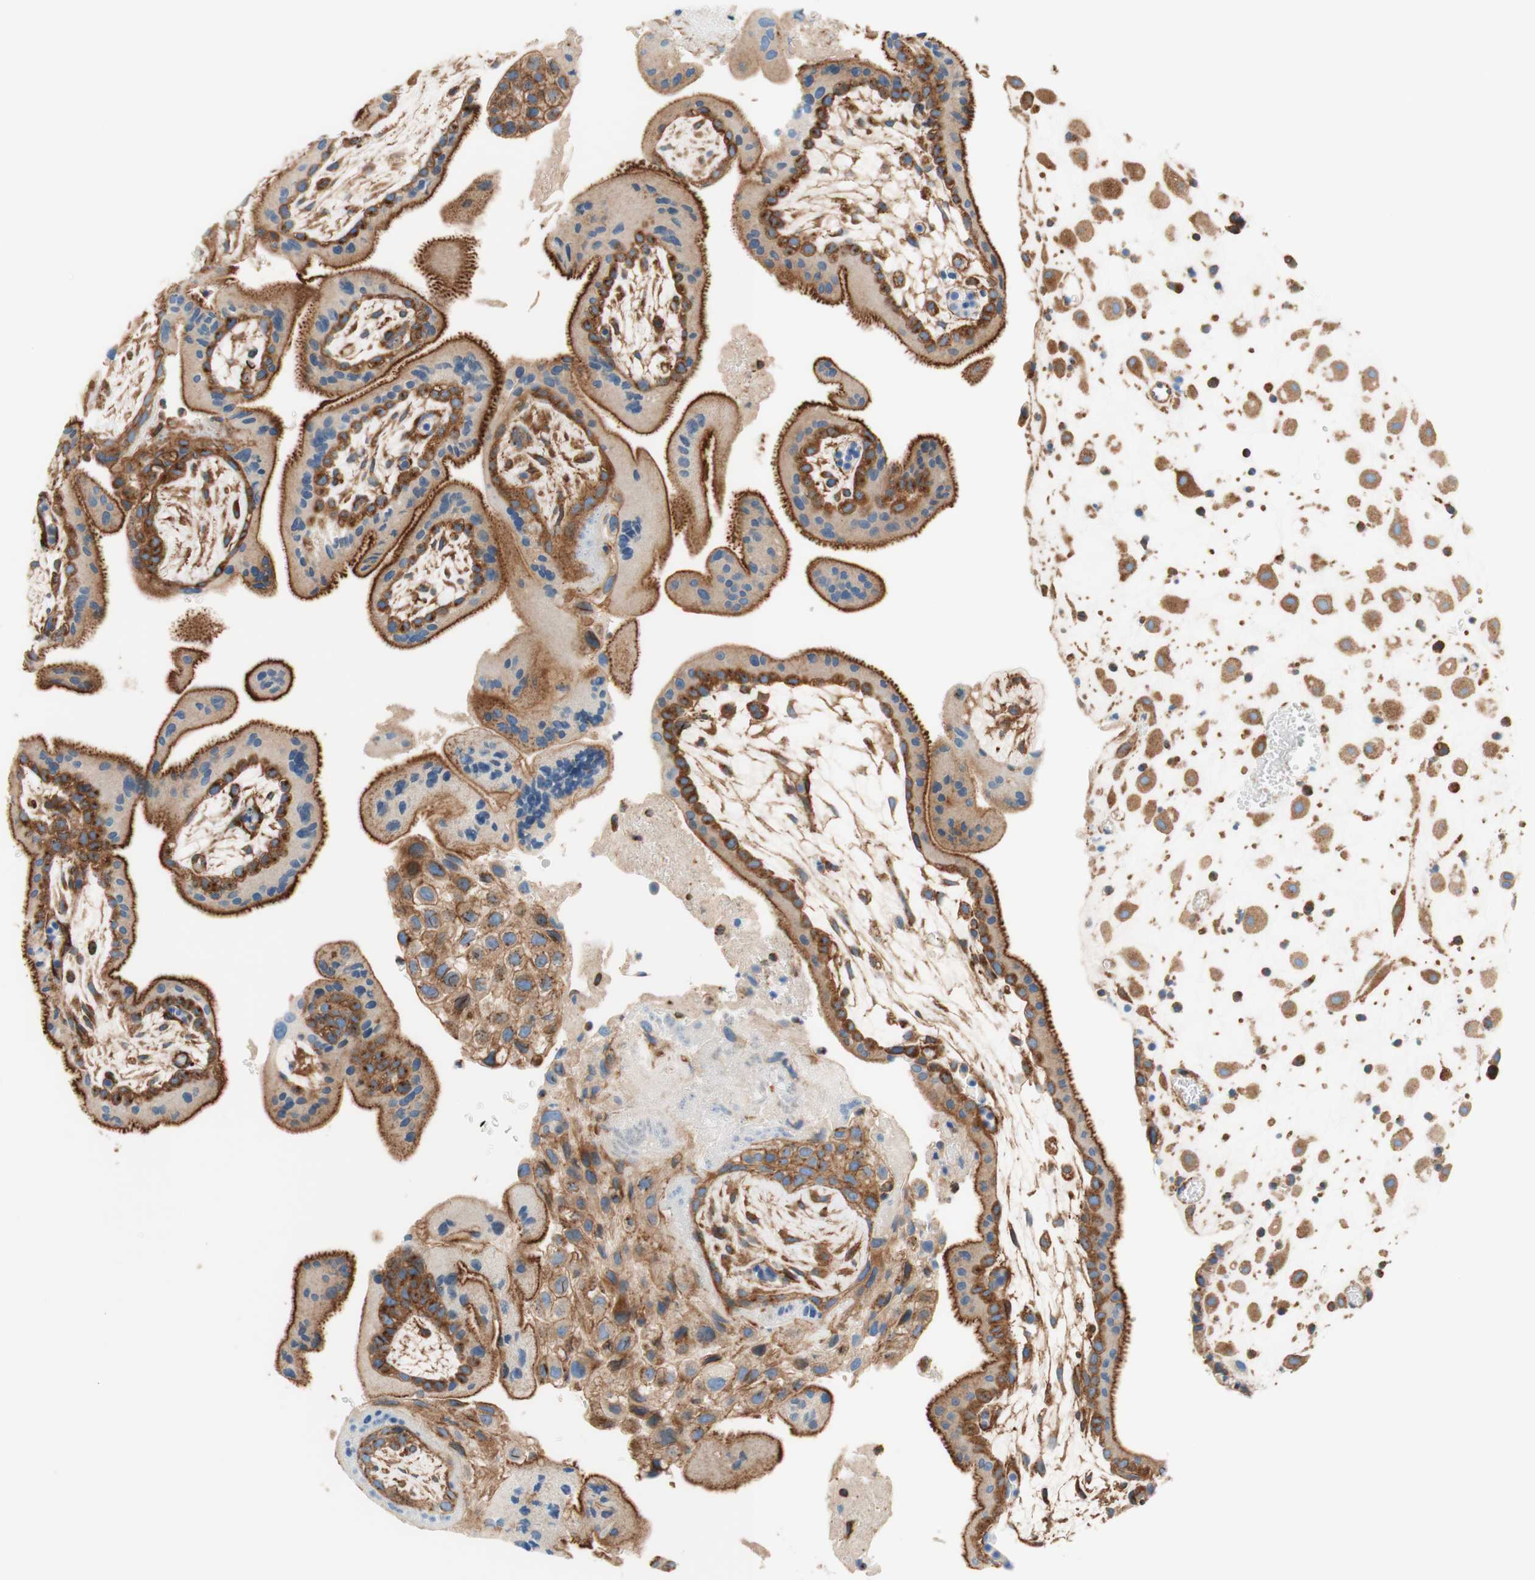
{"staining": {"intensity": "moderate", "quantity": ">75%", "location": "cytoplasmic/membranous"}, "tissue": "placenta", "cell_type": "Decidual cells", "image_type": "normal", "snomed": [{"axis": "morphology", "description": "Normal tissue, NOS"}, {"axis": "topography", "description": "Placenta"}], "caption": "Human placenta stained for a protein (brown) reveals moderate cytoplasmic/membranous positive expression in approximately >75% of decidual cells.", "gene": "VPS26A", "patient": {"sex": "female", "age": 35}}